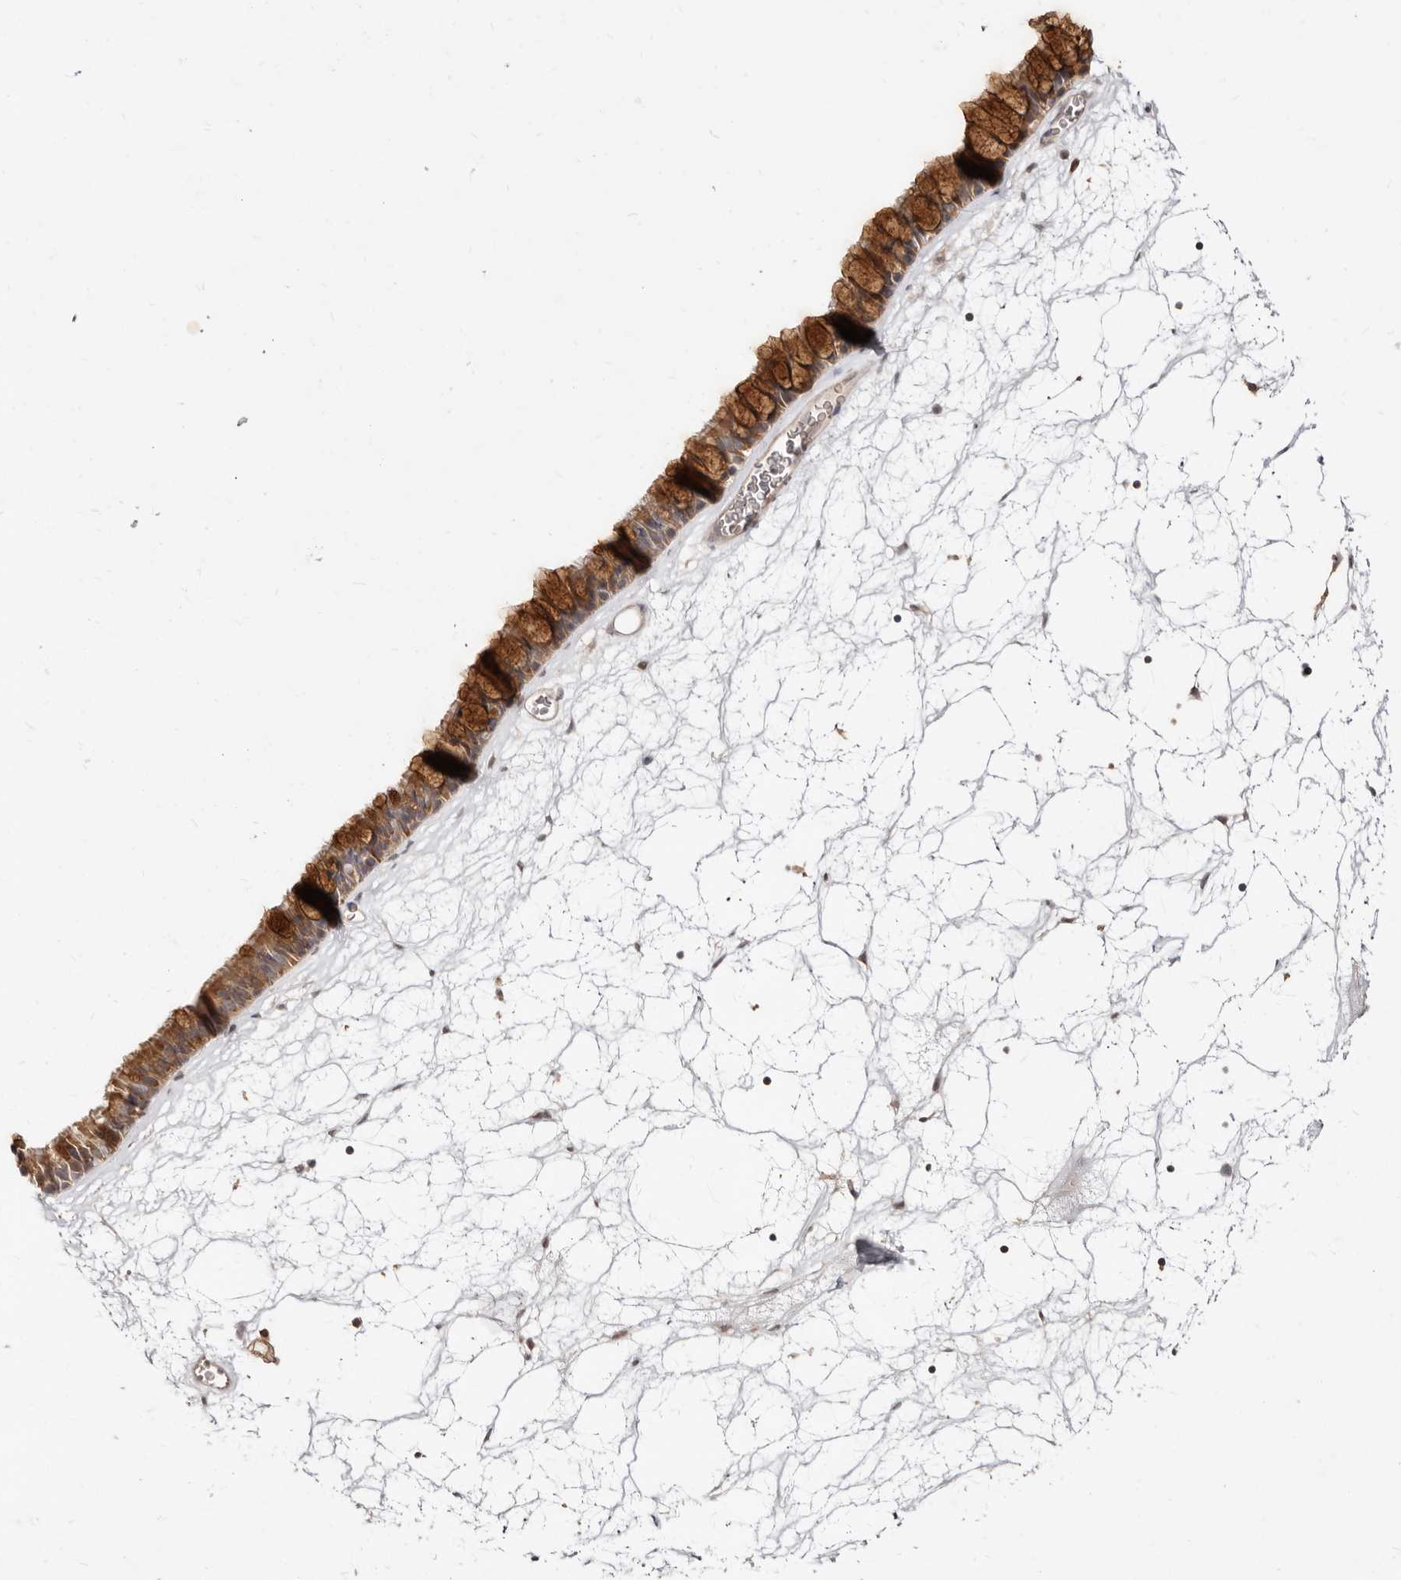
{"staining": {"intensity": "strong", "quantity": ">75%", "location": "cytoplasmic/membranous"}, "tissue": "nasopharynx", "cell_type": "Respiratory epithelial cells", "image_type": "normal", "snomed": [{"axis": "morphology", "description": "Normal tissue, NOS"}, {"axis": "topography", "description": "Nasopharynx"}], "caption": "High-magnification brightfield microscopy of normal nasopharynx stained with DAB (brown) and counterstained with hematoxylin (blue). respiratory epithelial cells exhibit strong cytoplasmic/membranous positivity is appreciated in about>75% of cells. Immunohistochemistry (ihc) stains the protein in brown and the nuclei are stained blue.", "gene": "TC2N", "patient": {"sex": "male", "age": 64}}